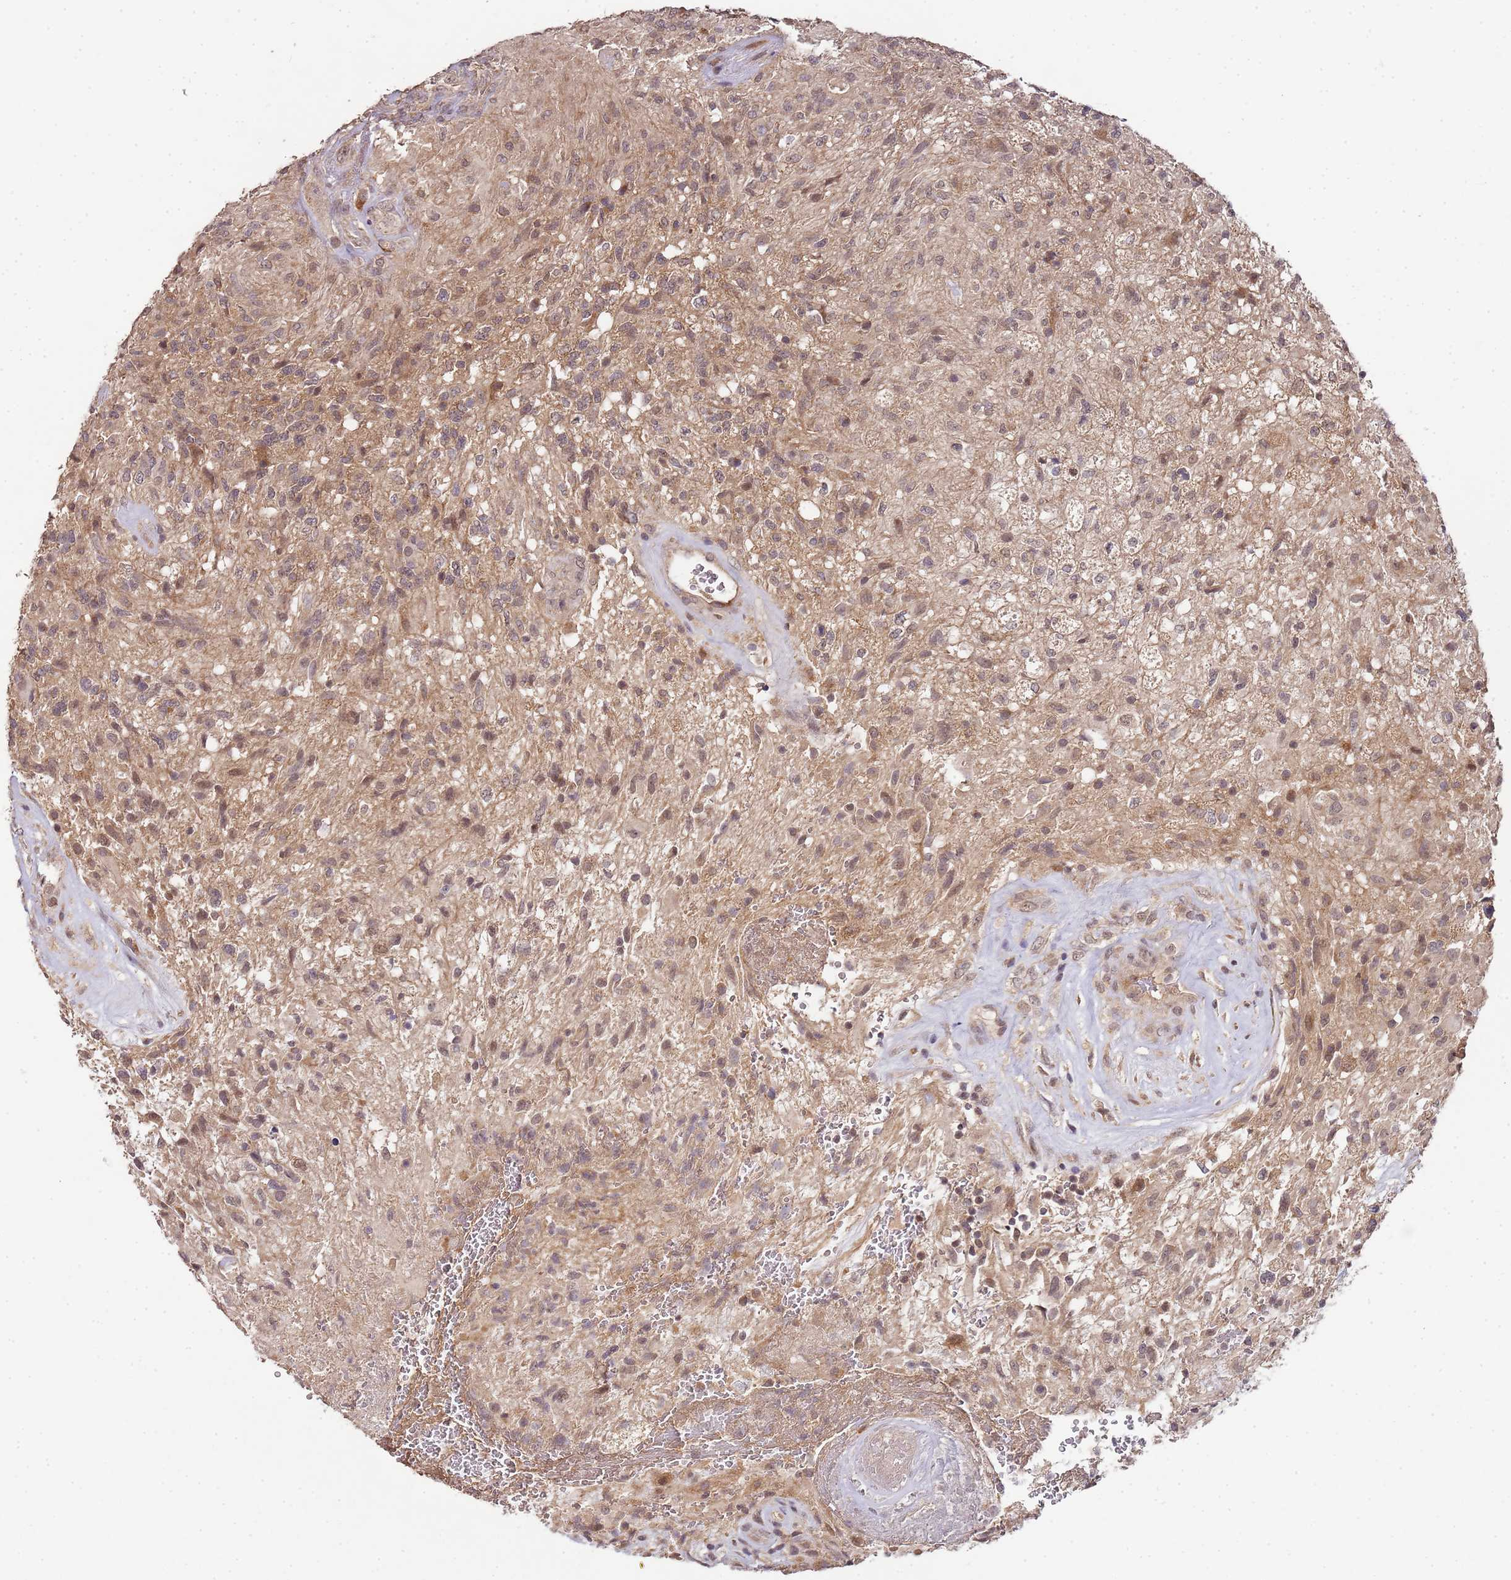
{"staining": {"intensity": "moderate", "quantity": ">75%", "location": "cytoplasmic/membranous,nuclear"}, "tissue": "glioma", "cell_type": "Tumor cells", "image_type": "cancer", "snomed": [{"axis": "morphology", "description": "Glioma, malignant, High grade"}, {"axis": "topography", "description": "Brain"}], "caption": "Glioma was stained to show a protein in brown. There is medium levels of moderate cytoplasmic/membranous and nuclear staining in about >75% of tumor cells.", "gene": "LIN37", "patient": {"sex": "male", "age": 56}}